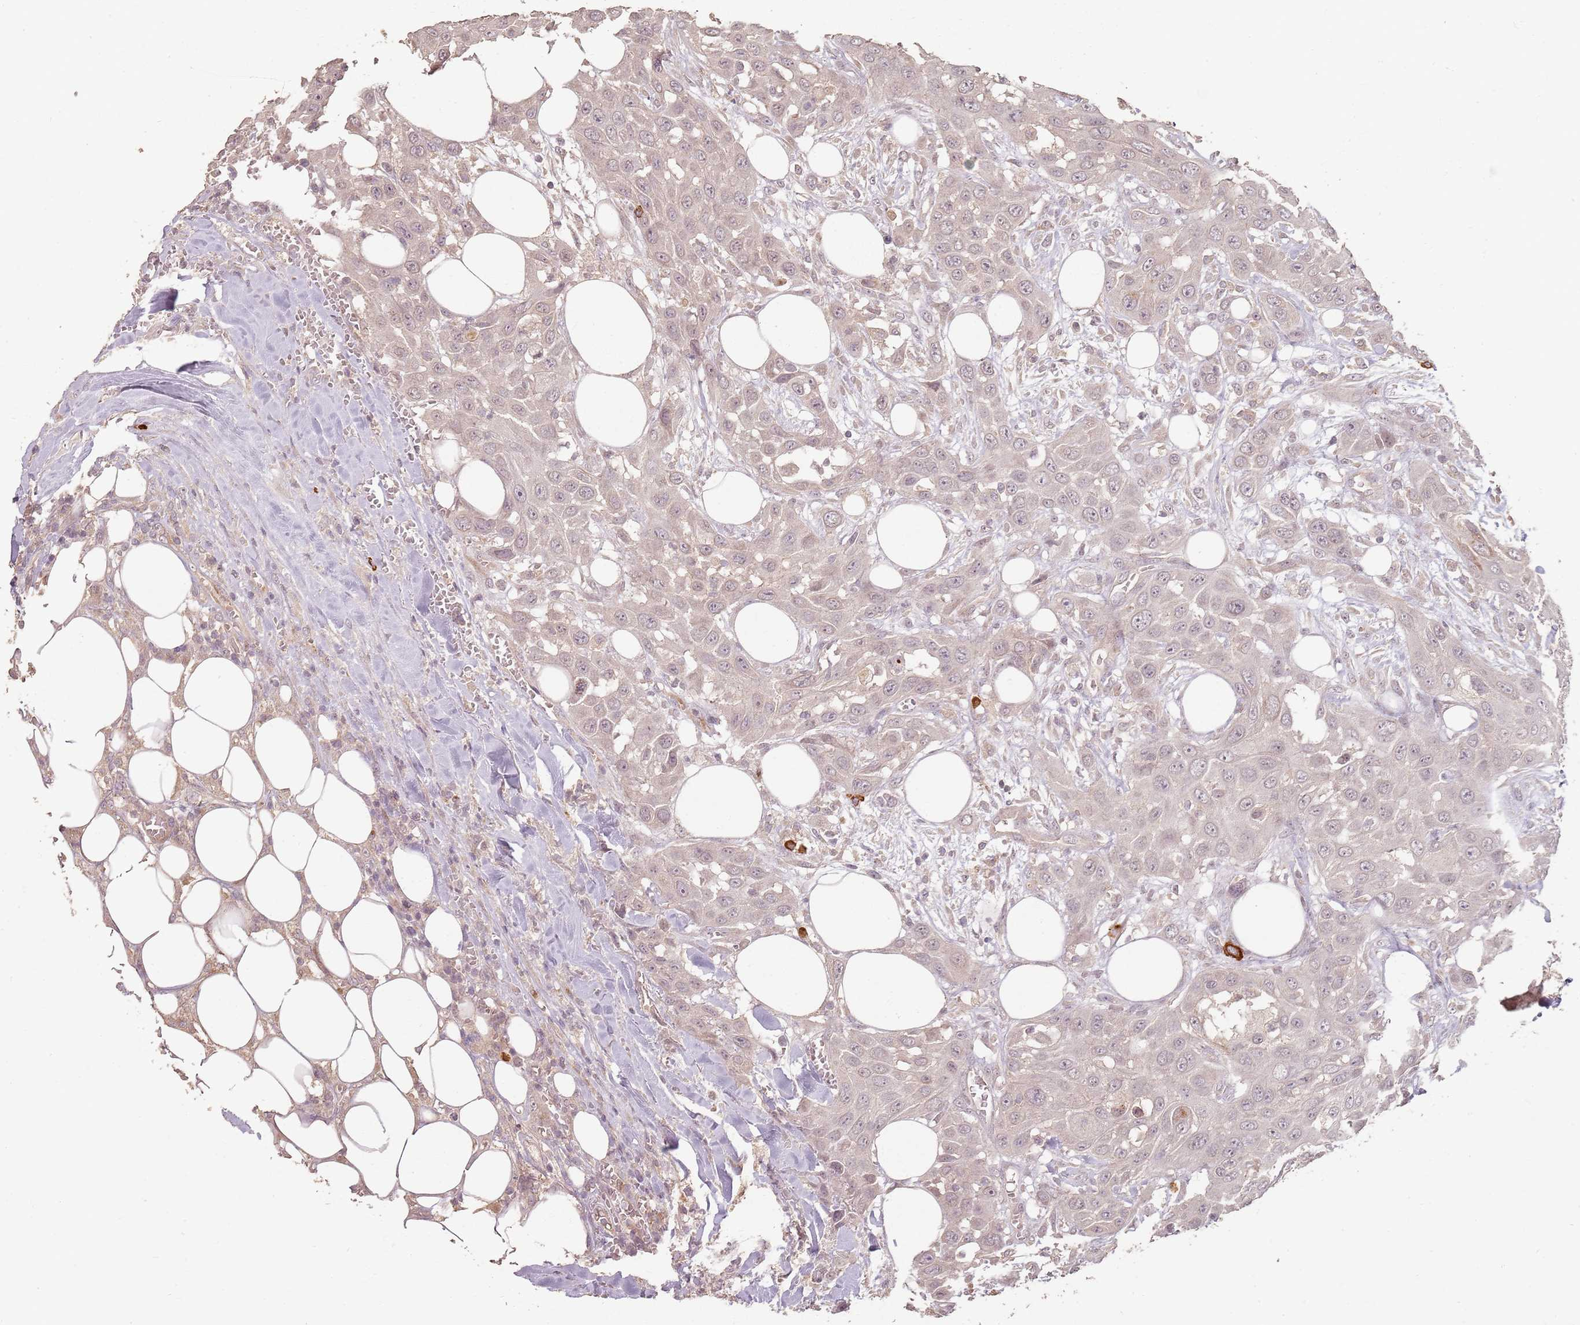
{"staining": {"intensity": "weak", "quantity": "<25%", "location": "cytoplasmic/membranous"}, "tissue": "head and neck cancer", "cell_type": "Tumor cells", "image_type": "cancer", "snomed": [{"axis": "morphology", "description": "Squamous cell carcinoma, NOS"}, {"axis": "topography", "description": "Head-Neck"}], "caption": "Immunohistochemistry (IHC) micrograph of neoplastic tissue: human squamous cell carcinoma (head and neck) stained with DAB (3,3'-diaminobenzidine) demonstrates no significant protein positivity in tumor cells.", "gene": "CCDC168", "patient": {"sex": "male", "age": 81}}